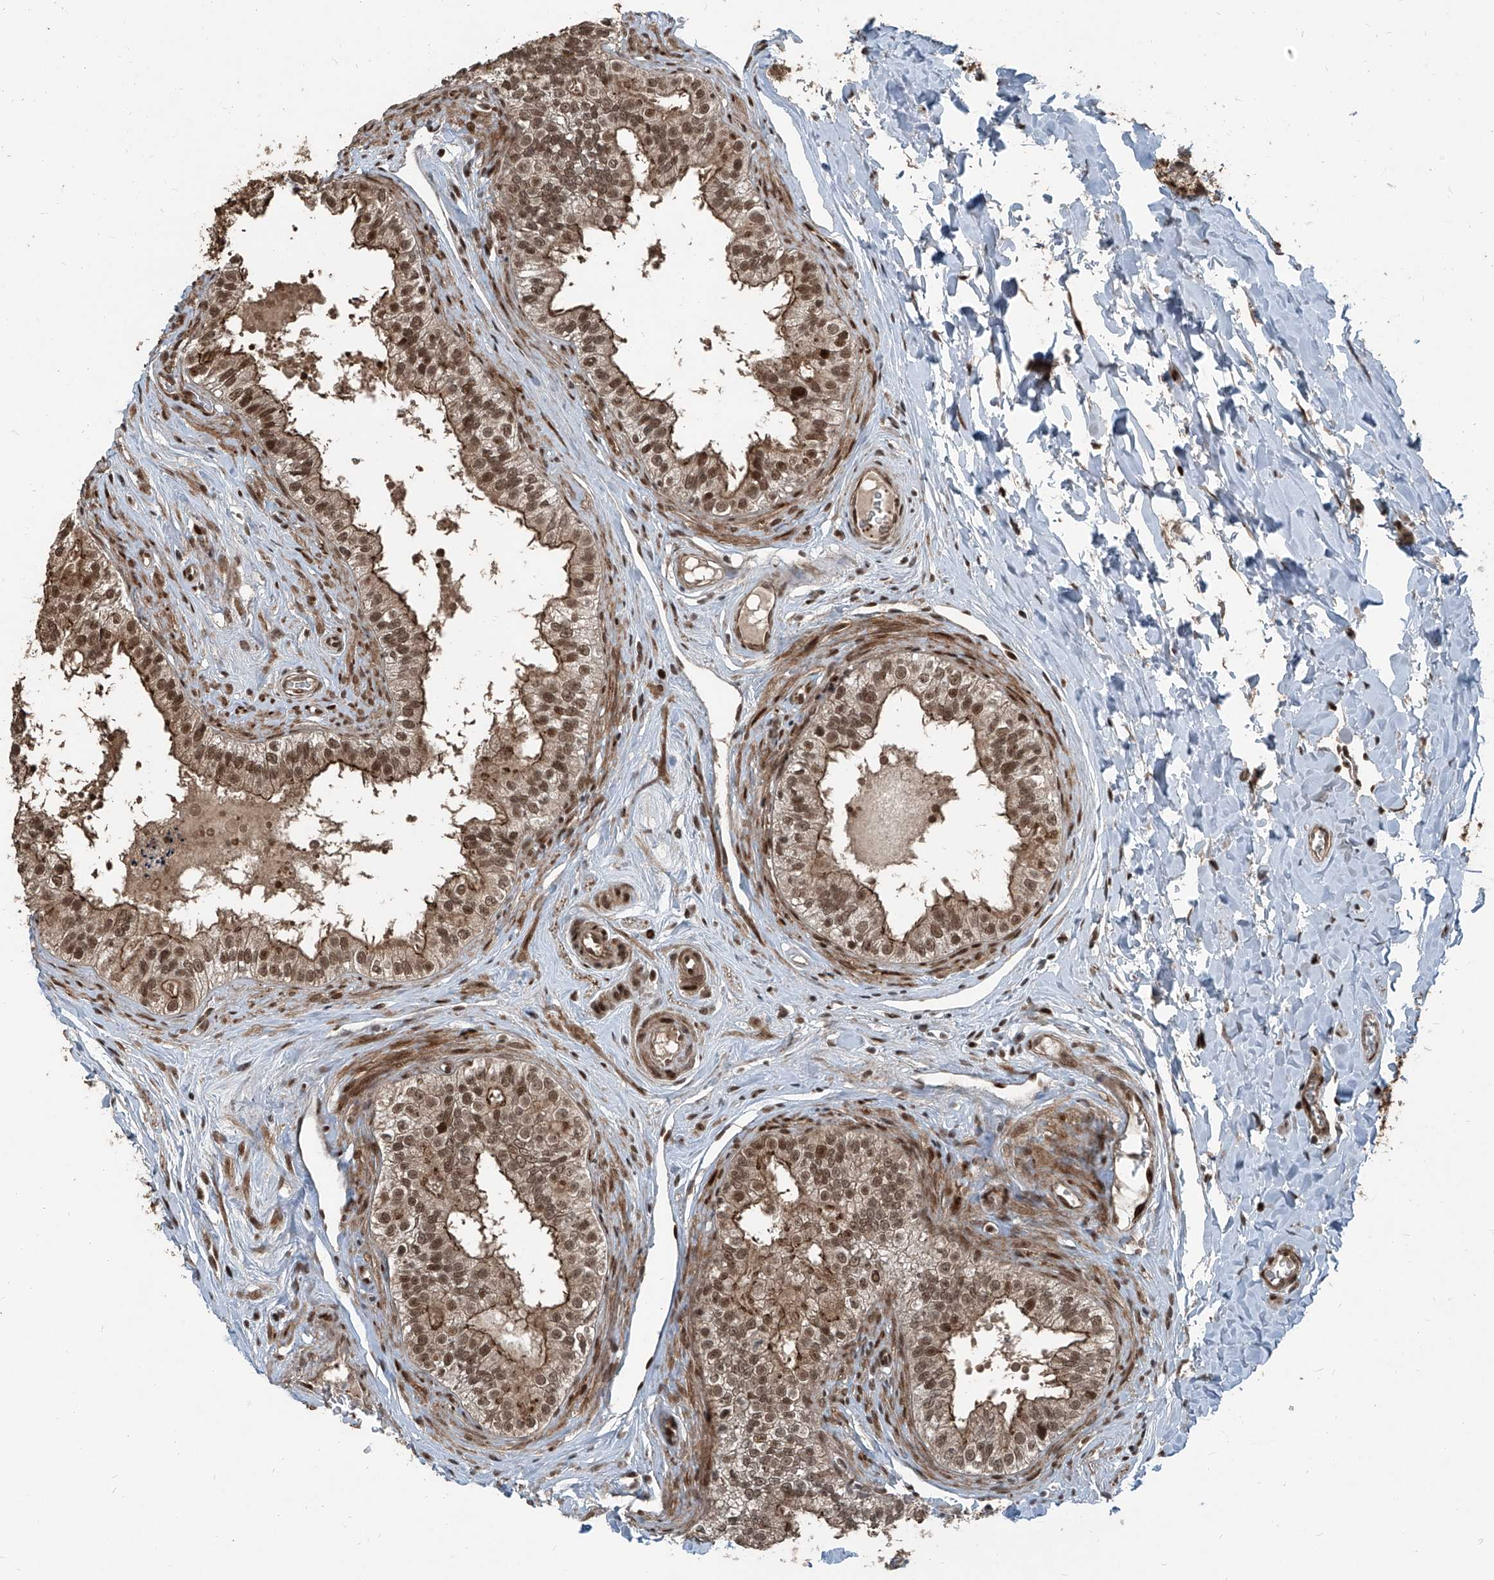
{"staining": {"intensity": "moderate", "quantity": ">75%", "location": "cytoplasmic/membranous,nuclear"}, "tissue": "epididymis", "cell_type": "Glandular cells", "image_type": "normal", "snomed": [{"axis": "morphology", "description": "Normal tissue, NOS"}, {"axis": "topography", "description": "Epididymis"}], "caption": "This image shows IHC staining of normal human epididymis, with medium moderate cytoplasmic/membranous,nuclear positivity in about >75% of glandular cells.", "gene": "ZNF570", "patient": {"sex": "male", "age": 29}}